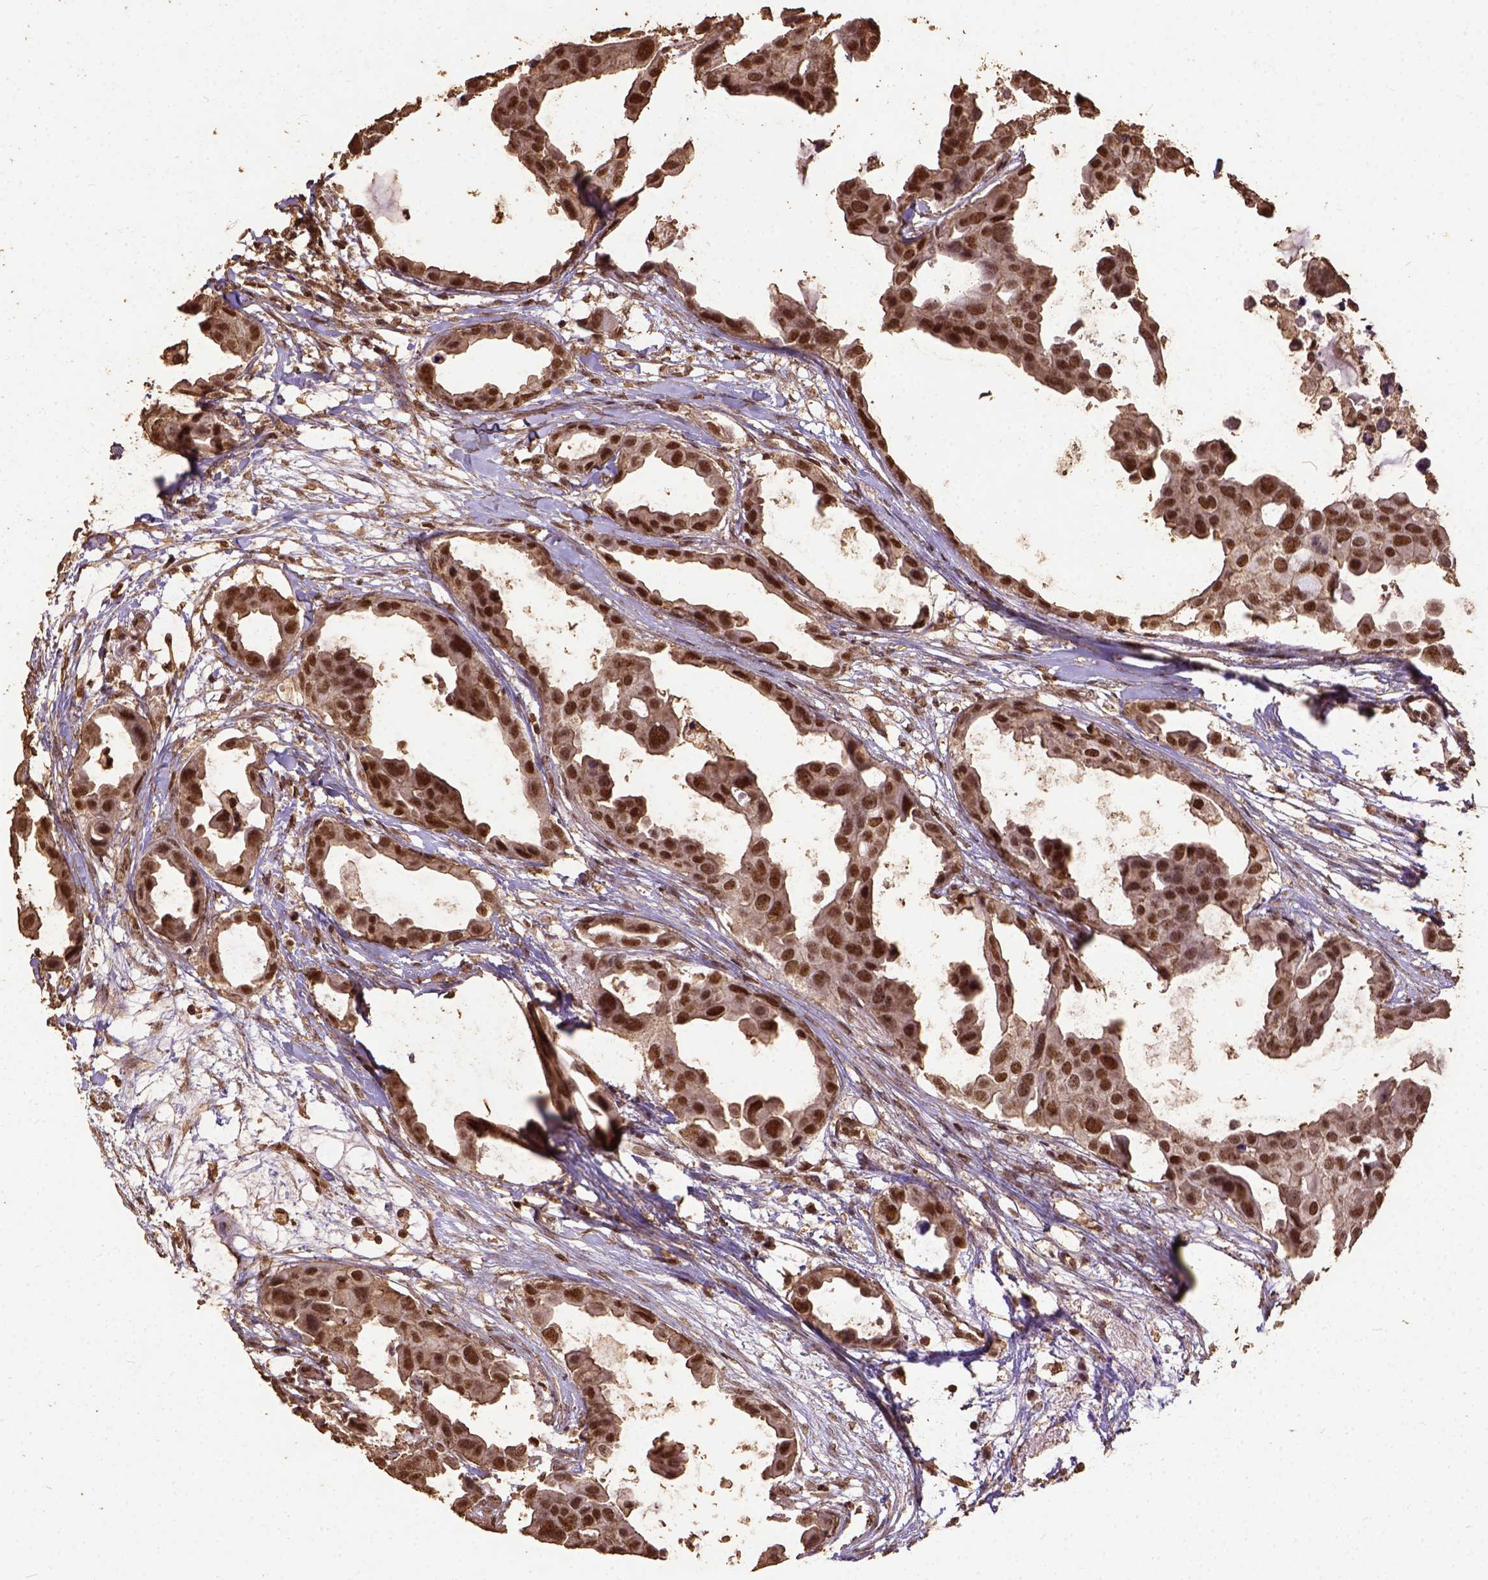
{"staining": {"intensity": "strong", "quantity": ">75%", "location": "nuclear"}, "tissue": "breast cancer", "cell_type": "Tumor cells", "image_type": "cancer", "snomed": [{"axis": "morphology", "description": "Duct carcinoma"}, {"axis": "topography", "description": "Breast"}], "caption": "Protein analysis of invasive ductal carcinoma (breast) tissue reveals strong nuclear expression in about >75% of tumor cells. Using DAB (3,3'-diaminobenzidine) (brown) and hematoxylin (blue) stains, captured at high magnification using brightfield microscopy.", "gene": "NACC1", "patient": {"sex": "female", "age": 38}}